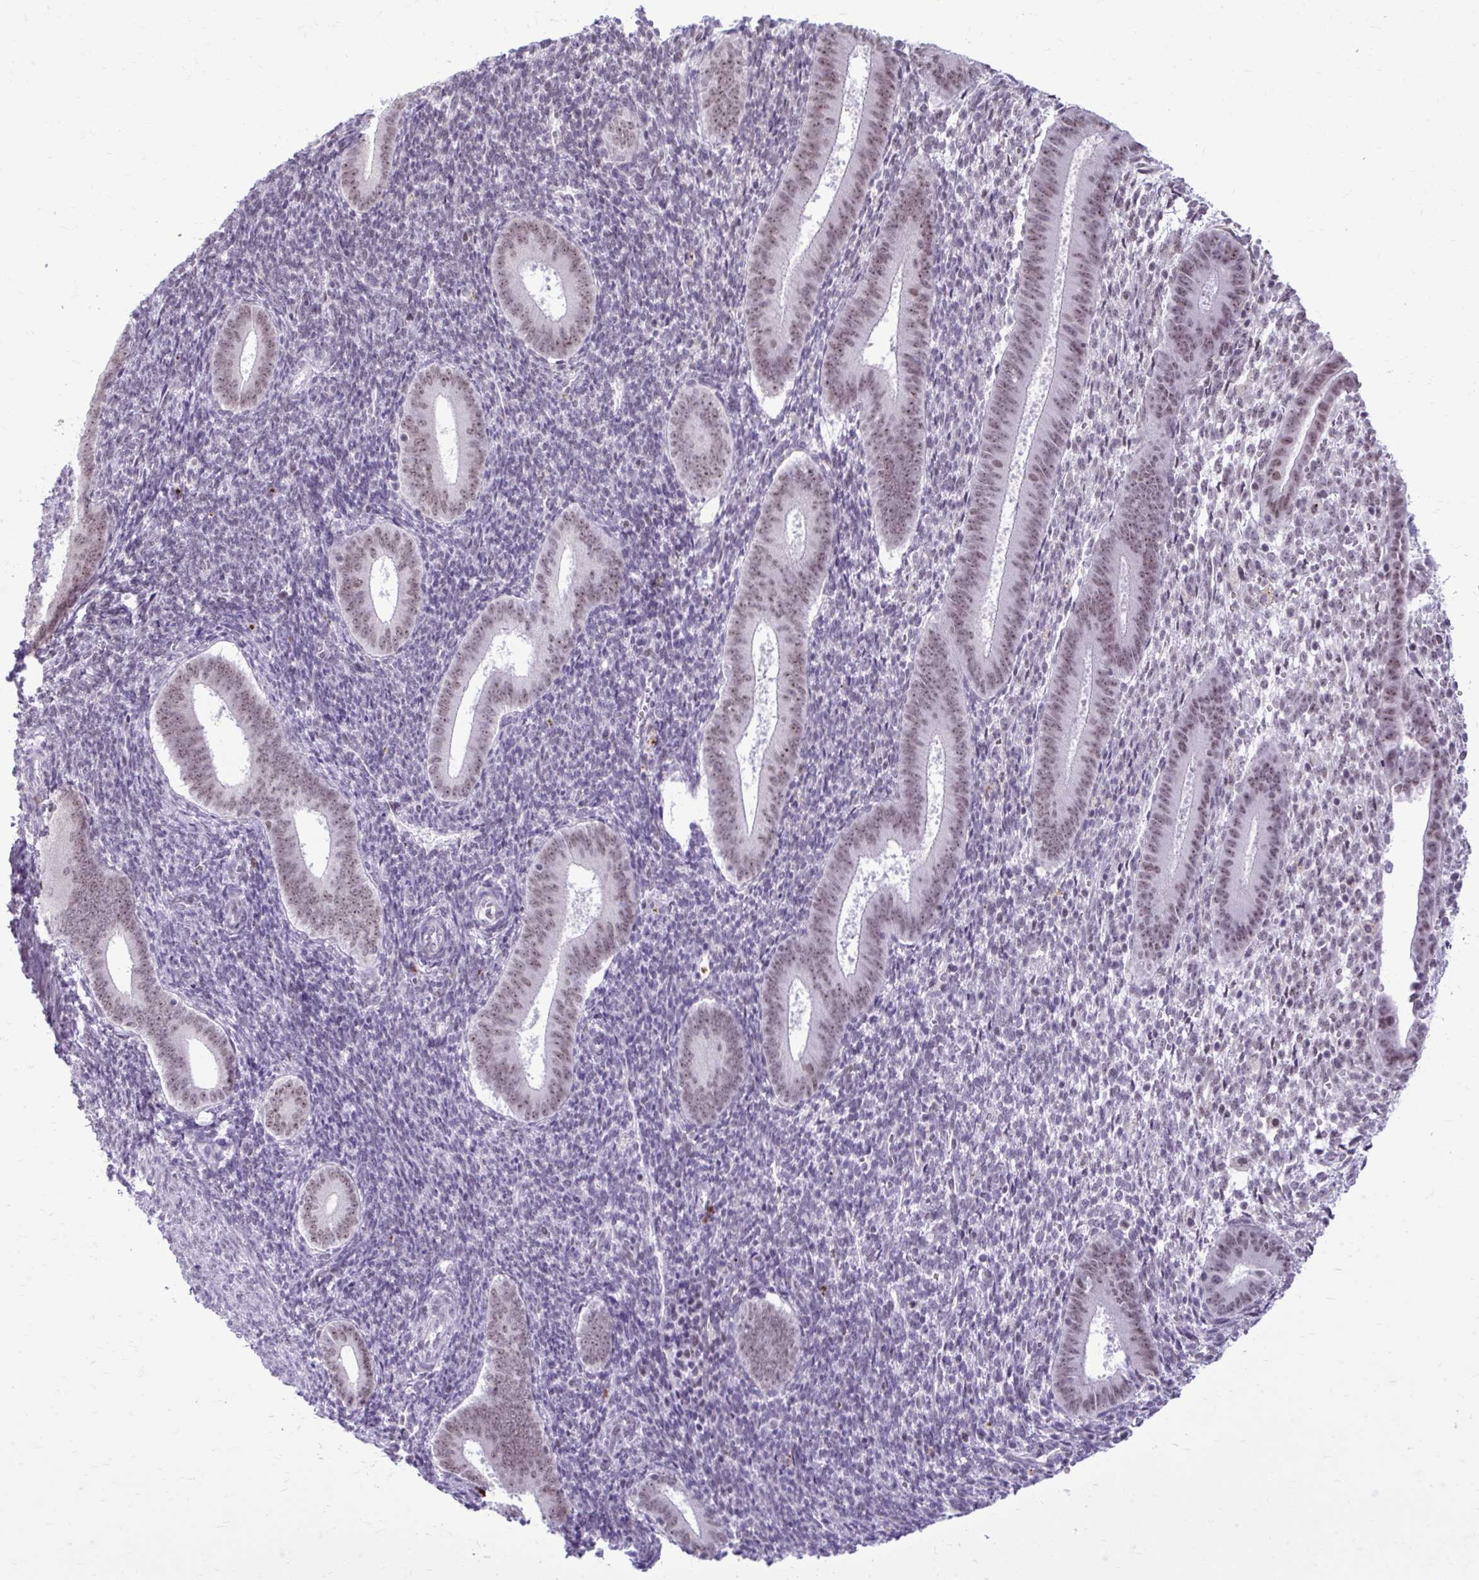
{"staining": {"intensity": "negative", "quantity": "none", "location": "none"}, "tissue": "endometrium", "cell_type": "Cells in endometrial stroma", "image_type": "normal", "snomed": [{"axis": "morphology", "description": "Normal tissue, NOS"}, {"axis": "topography", "description": "Endometrium"}], "caption": "Image shows no significant protein expression in cells in endometrial stroma of benign endometrium.", "gene": "PROSER1", "patient": {"sex": "female", "age": 25}}